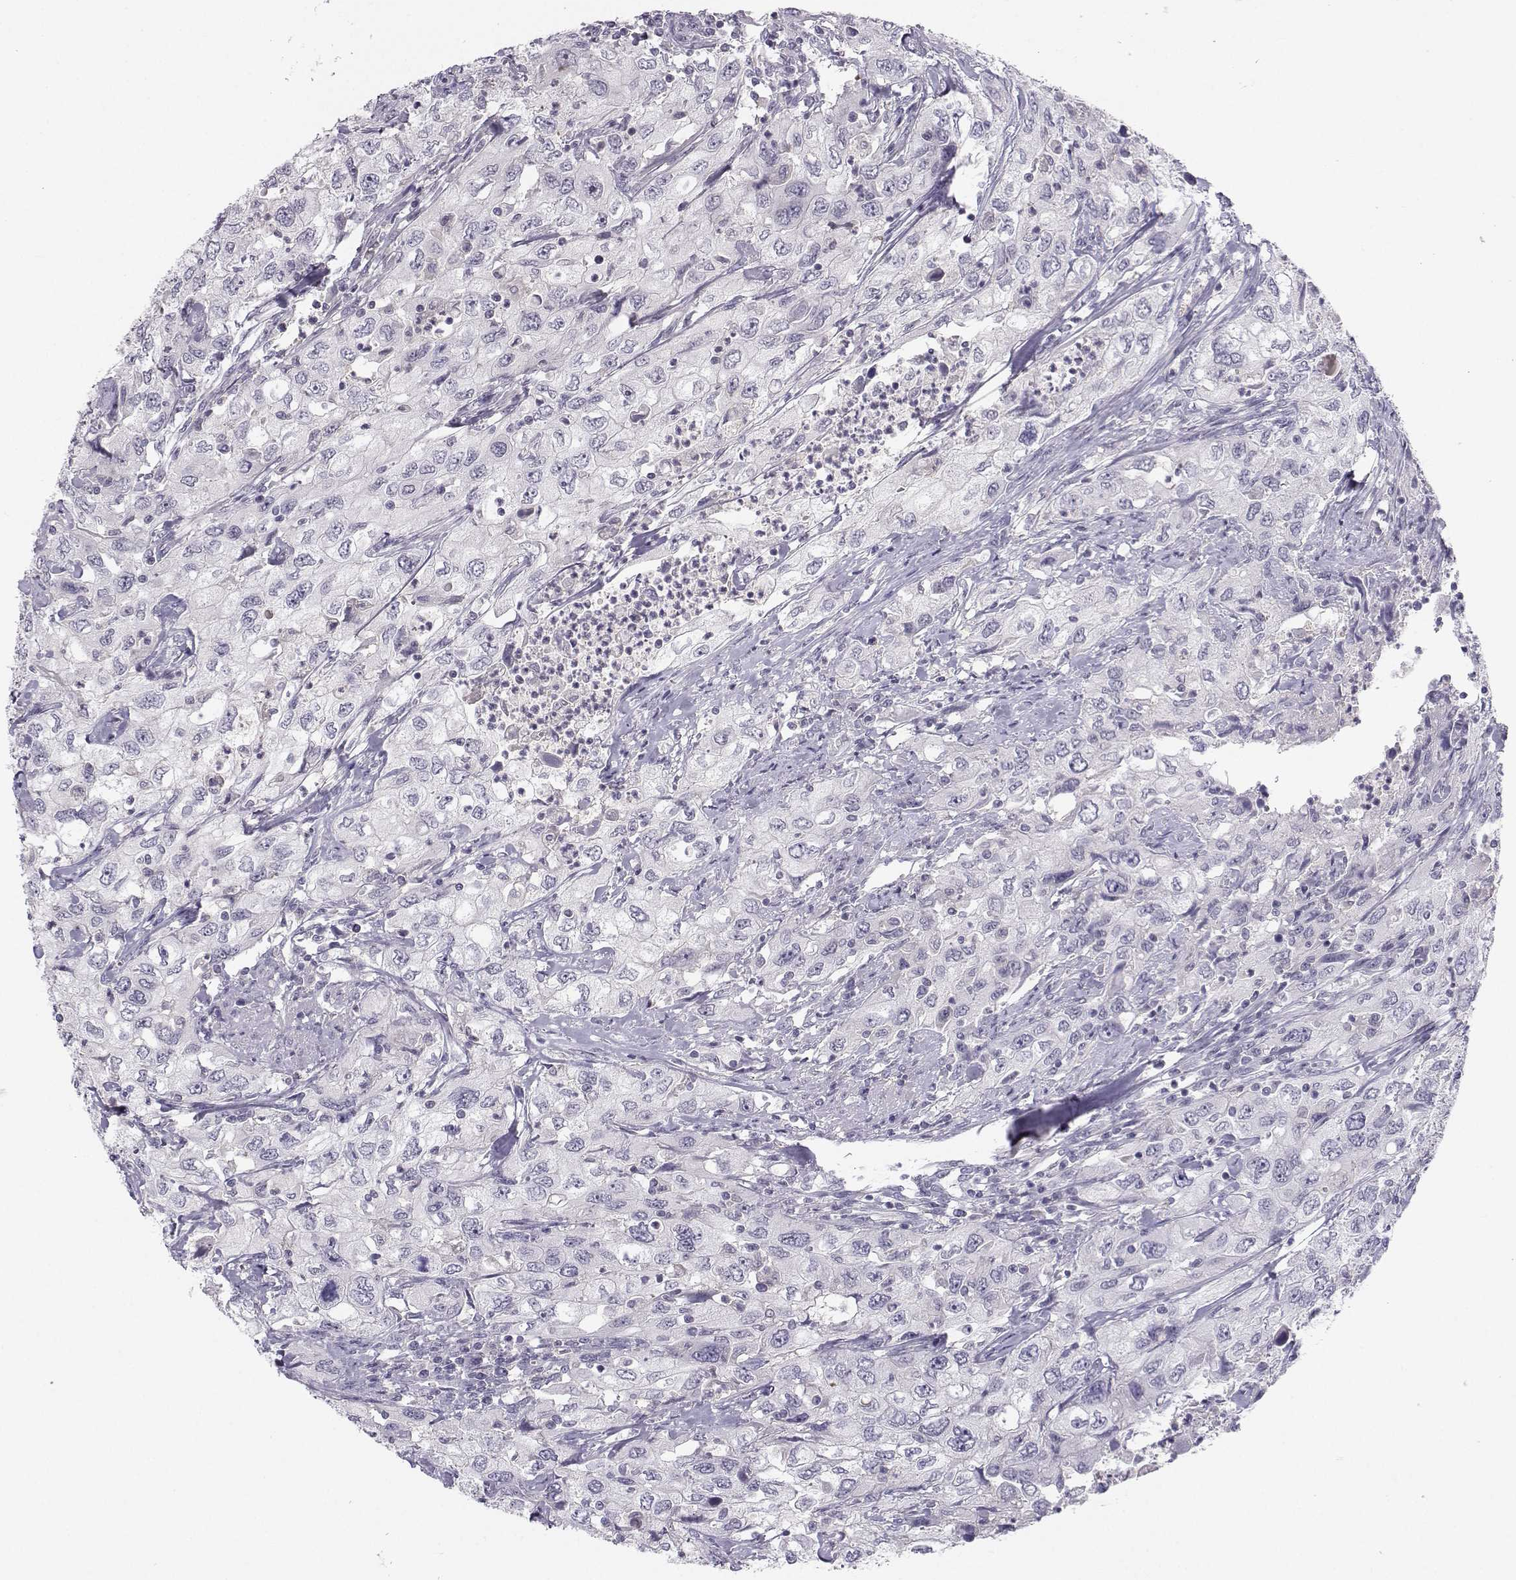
{"staining": {"intensity": "negative", "quantity": "none", "location": "none"}, "tissue": "urothelial cancer", "cell_type": "Tumor cells", "image_type": "cancer", "snomed": [{"axis": "morphology", "description": "Urothelial carcinoma, High grade"}, {"axis": "topography", "description": "Urinary bladder"}], "caption": "Immunohistochemical staining of human urothelial carcinoma (high-grade) exhibits no significant expression in tumor cells. (Stains: DAB (3,3'-diaminobenzidine) IHC with hematoxylin counter stain, Microscopy: brightfield microscopy at high magnification).", "gene": "MROH7", "patient": {"sex": "male", "age": 76}}